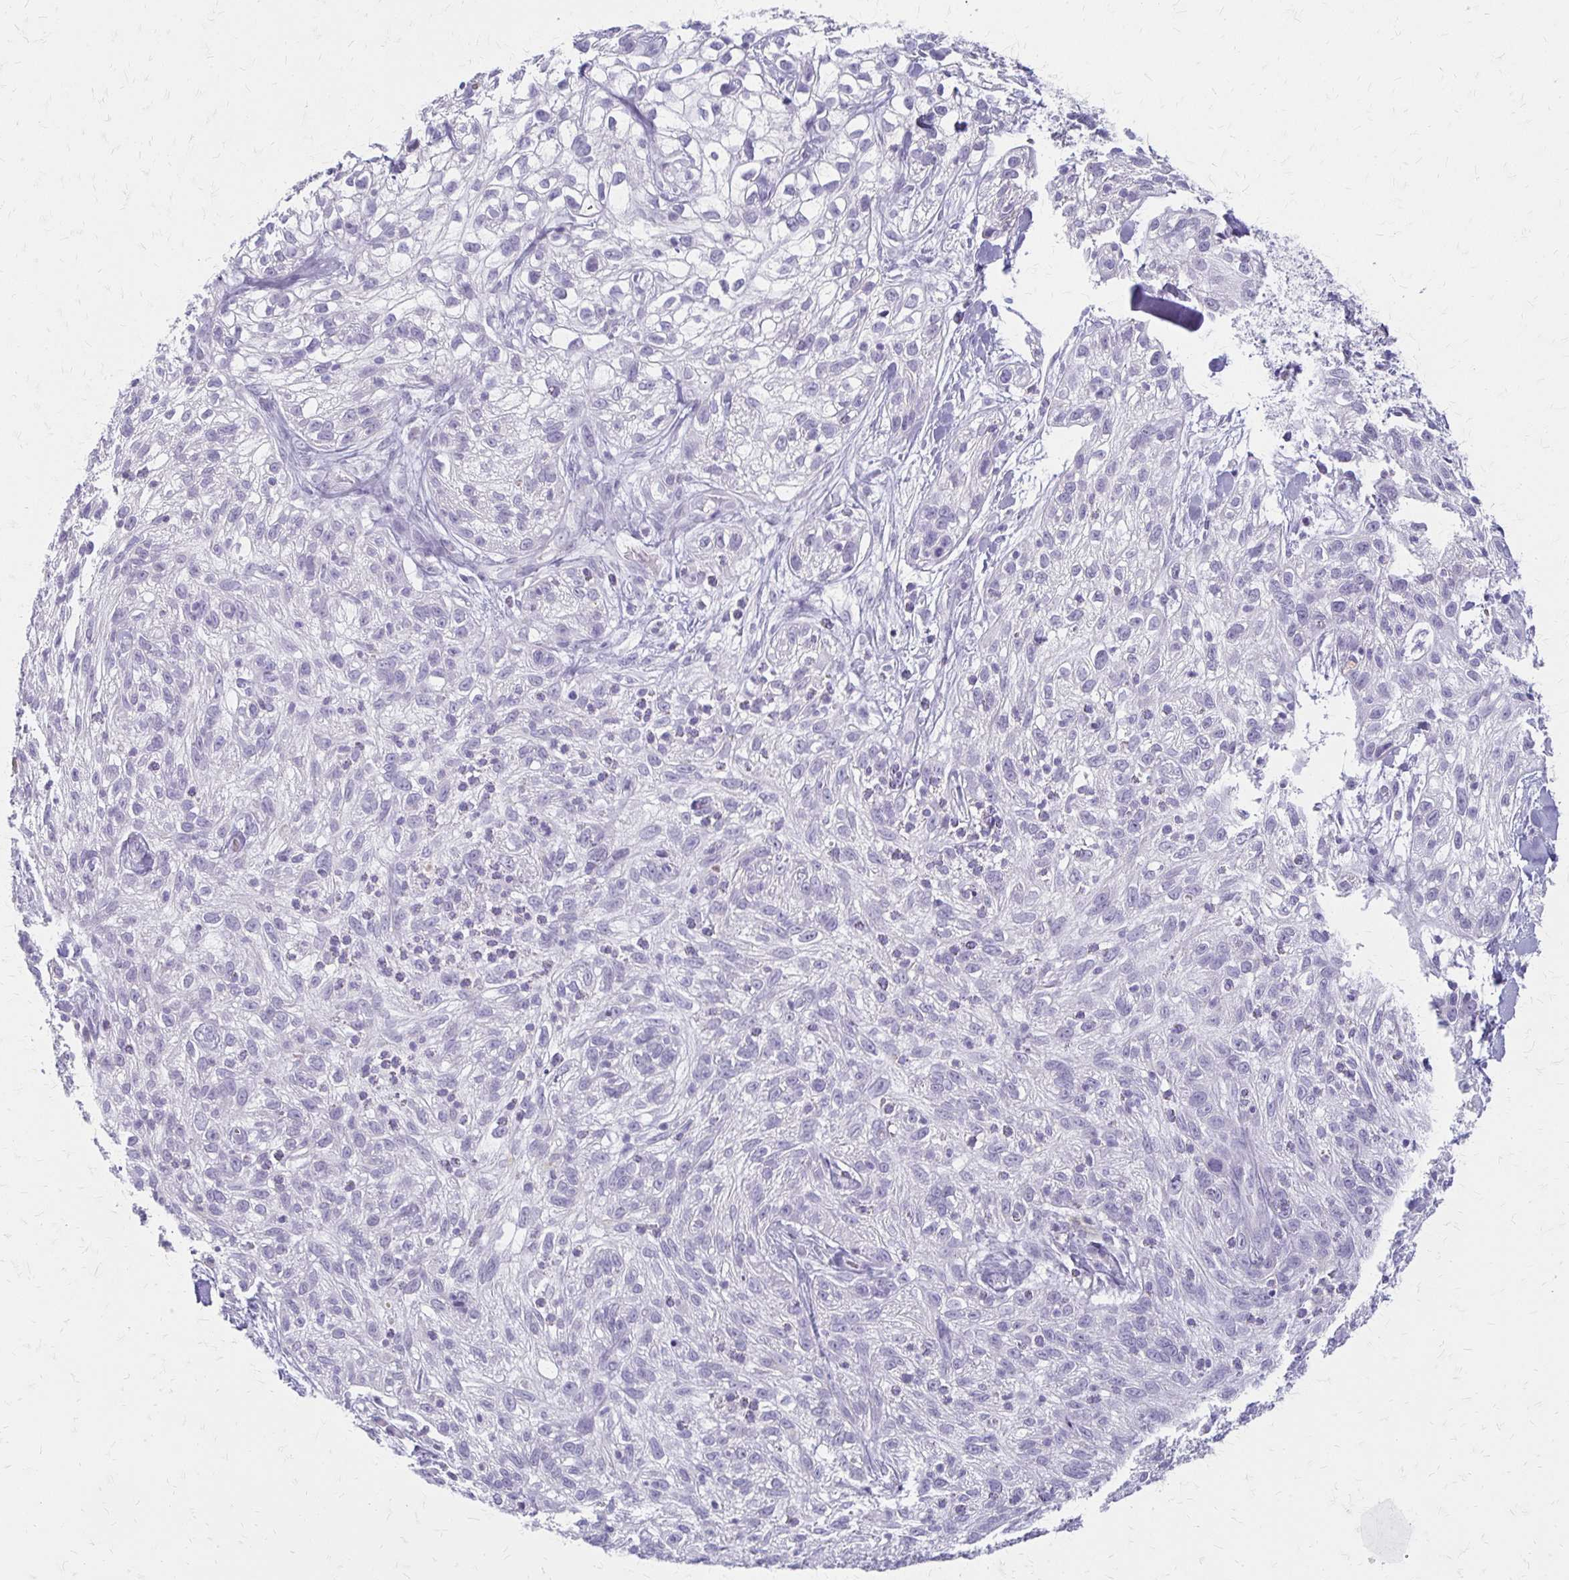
{"staining": {"intensity": "negative", "quantity": "none", "location": "none"}, "tissue": "skin cancer", "cell_type": "Tumor cells", "image_type": "cancer", "snomed": [{"axis": "morphology", "description": "Squamous cell carcinoma, NOS"}, {"axis": "topography", "description": "Skin"}], "caption": "There is no significant staining in tumor cells of squamous cell carcinoma (skin).", "gene": "ACP5", "patient": {"sex": "male", "age": 82}}